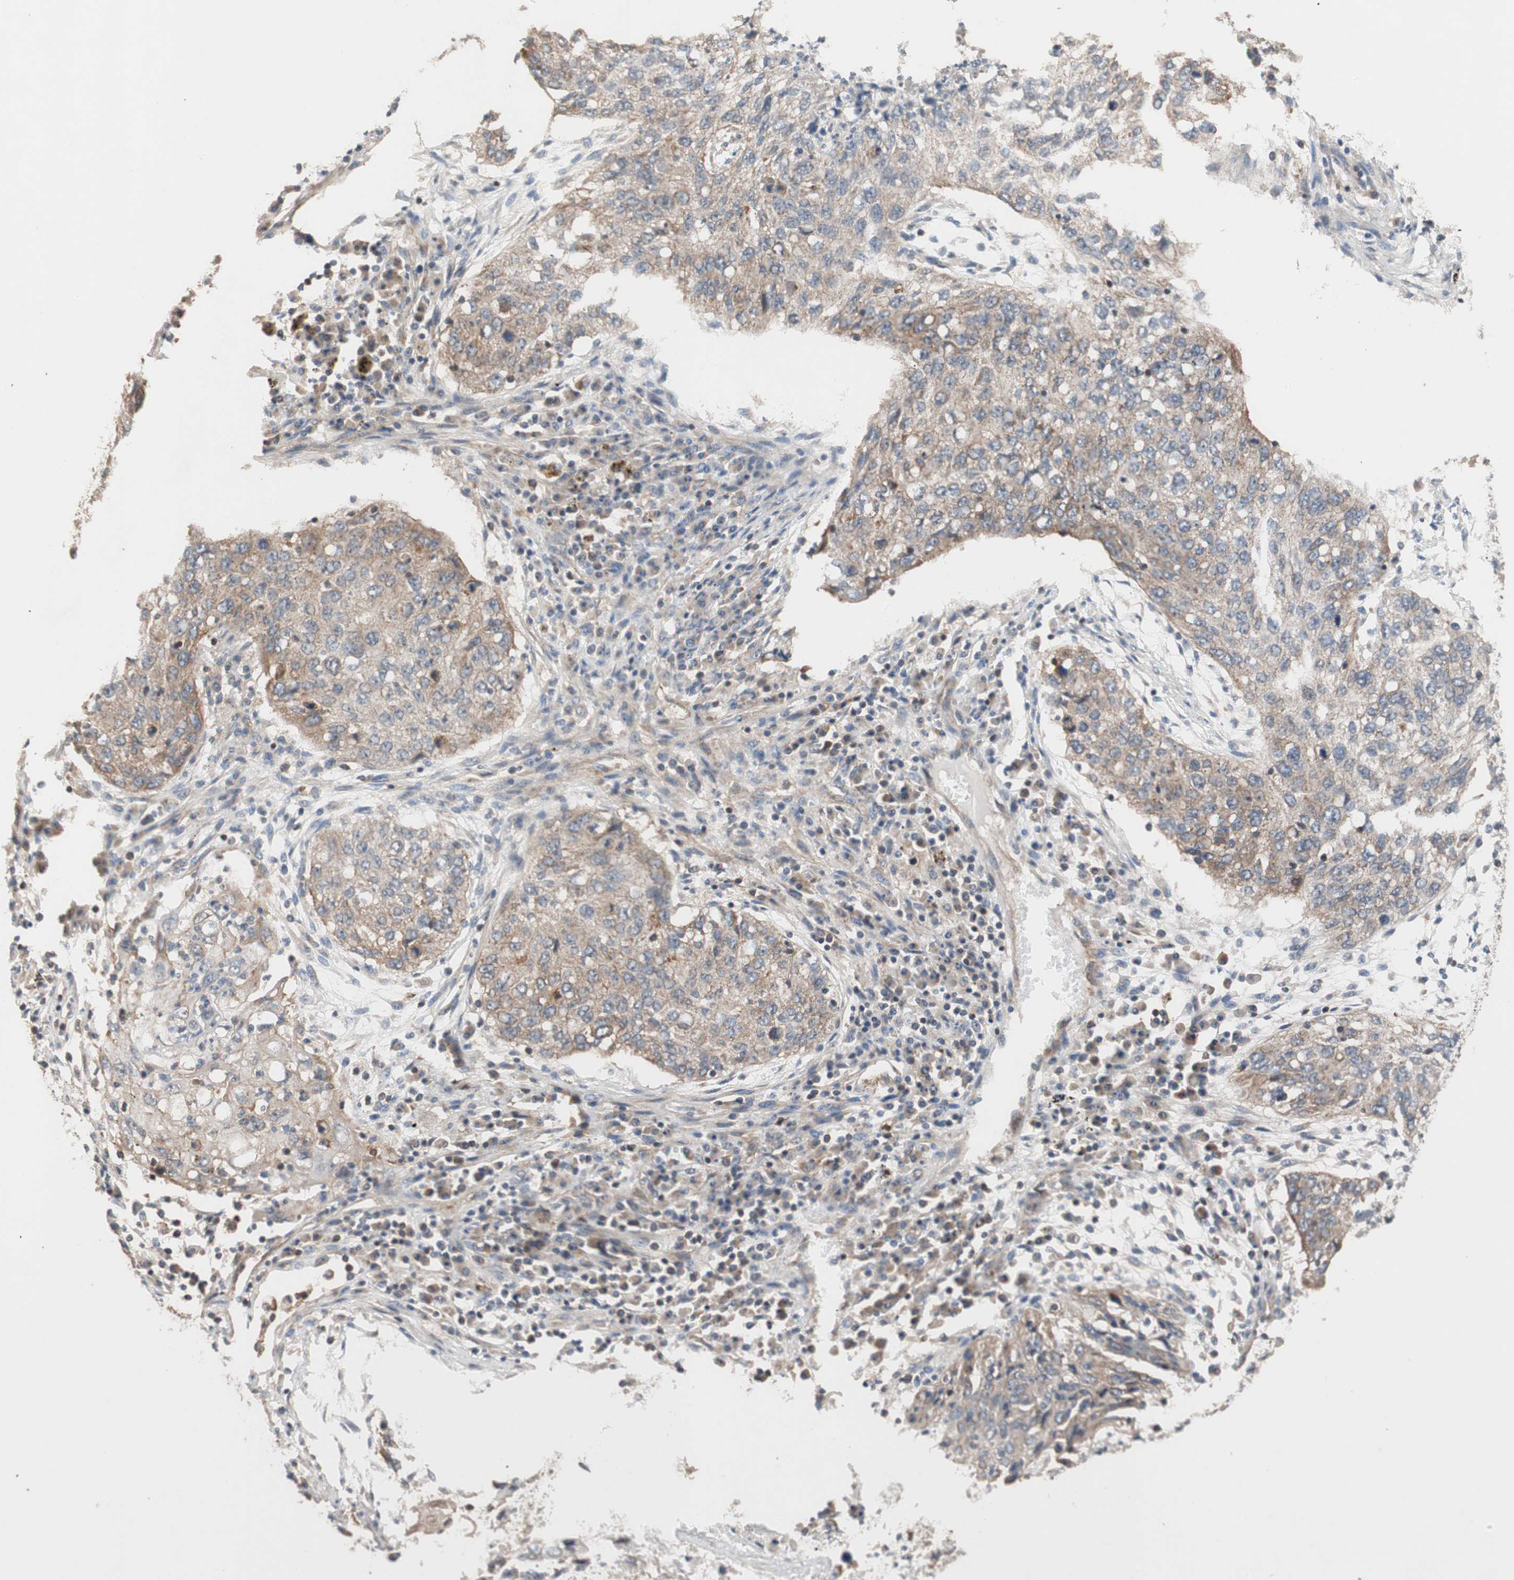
{"staining": {"intensity": "weak", "quantity": ">75%", "location": "cytoplasmic/membranous"}, "tissue": "lung cancer", "cell_type": "Tumor cells", "image_type": "cancer", "snomed": [{"axis": "morphology", "description": "Squamous cell carcinoma, NOS"}, {"axis": "topography", "description": "Lung"}], "caption": "Immunohistochemical staining of human lung cancer (squamous cell carcinoma) displays weak cytoplasmic/membranous protein positivity in about >75% of tumor cells.", "gene": "MAP4K2", "patient": {"sex": "female", "age": 63}}